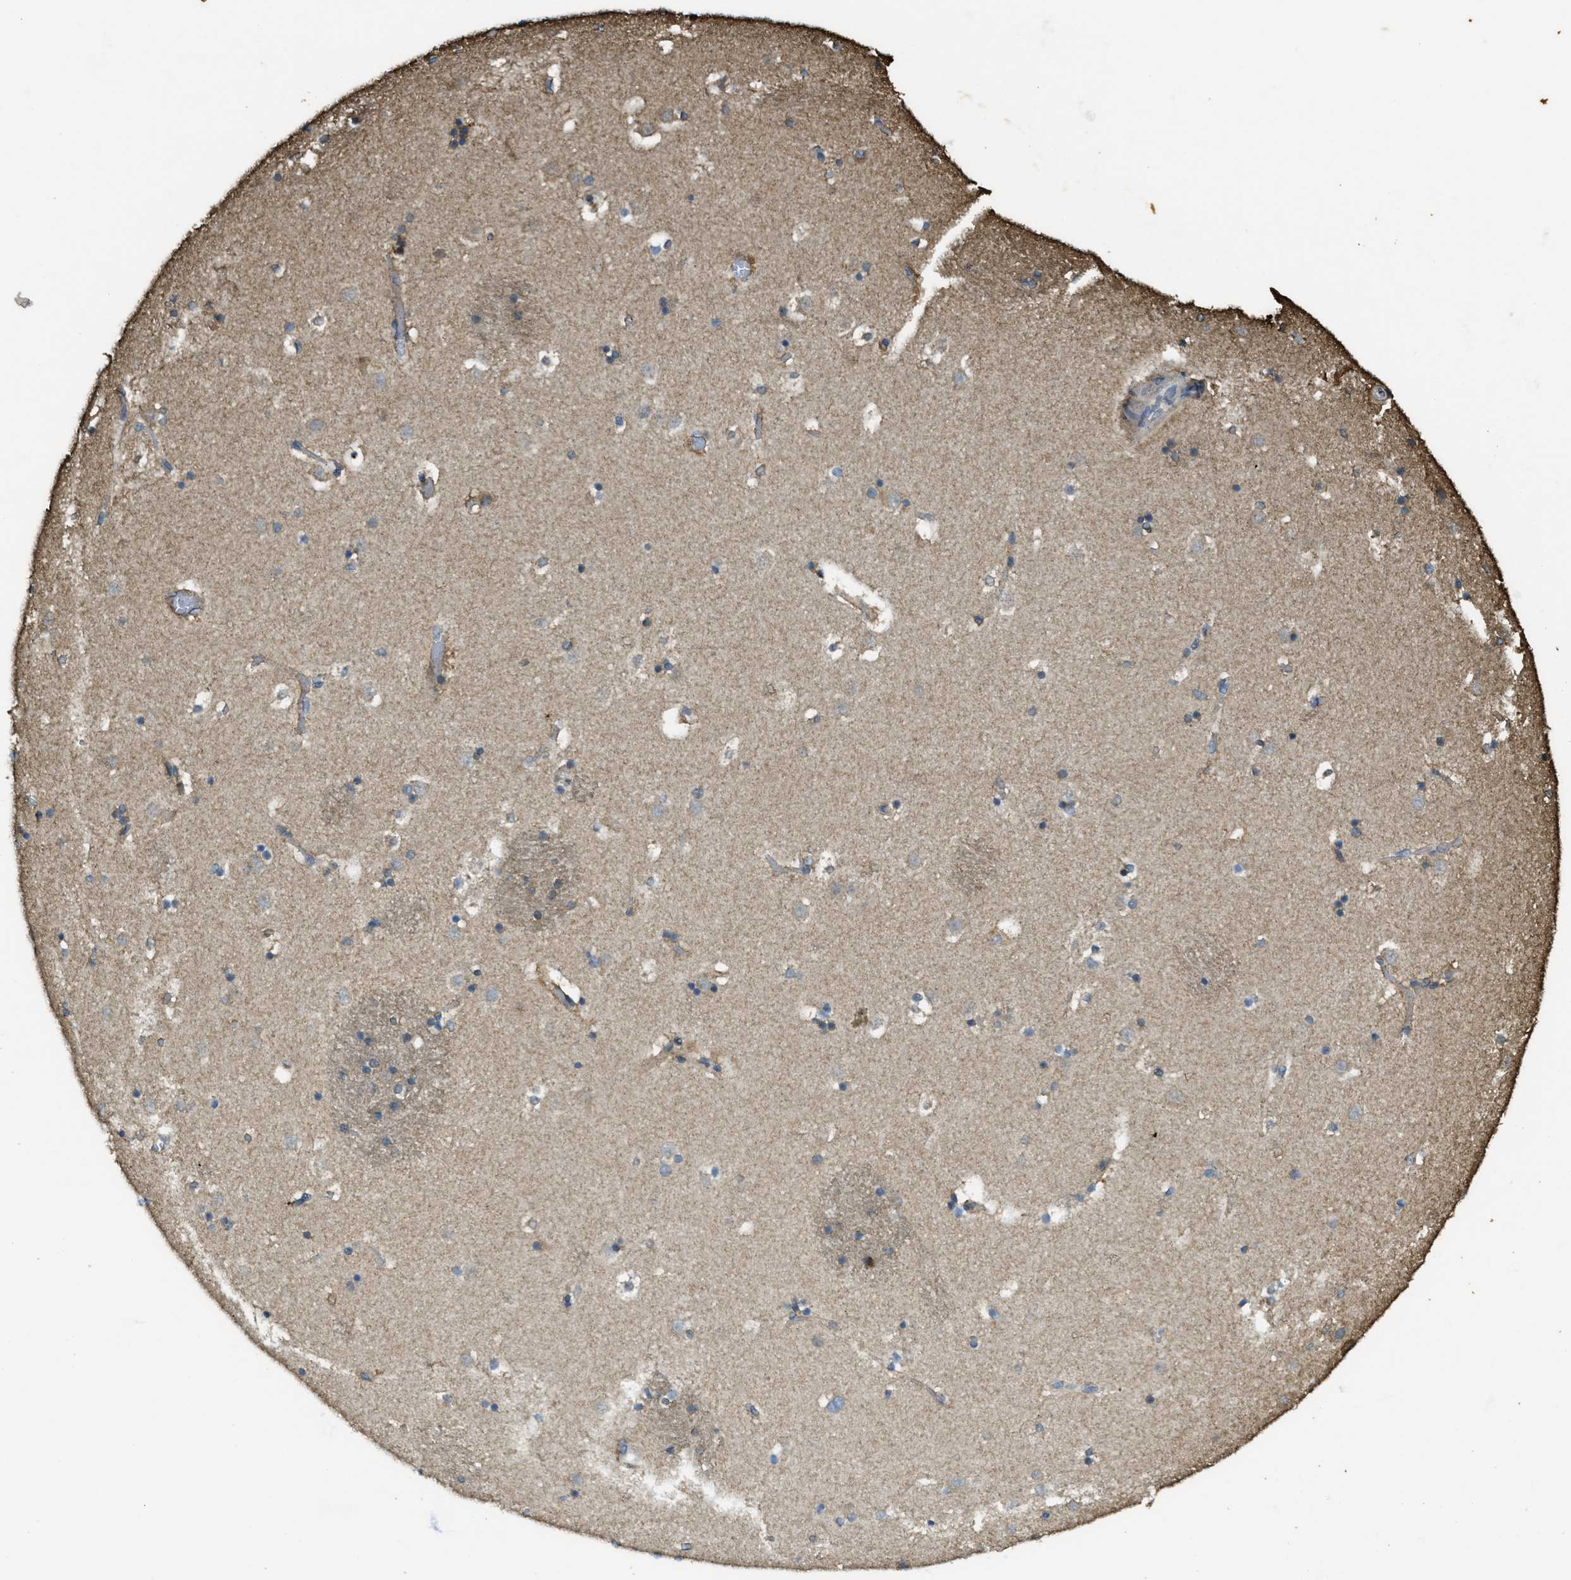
{"staining": {"intensity": "moderate", "quantity": "25%-75%", "location": "nuclear"}, "tissue": "caudate", "cell_type": "Glial cells", "image_type": "normal", "snomed": [{"axis": "morphology", "description": "Normal tissue, NOS"}, {"axis": "topography", "description": "Lateral ventricle wall"}], "caption": "Protein expression analysis of benign human caudate reveals moderate nuclear positivity in approximately 25%-75% of glial cells. Immunohistochemistry stains the protein of interest in brown and the nuclei are stained blue.", "gene": "CD276", "patient": {"sex": "male", "age": 45}}